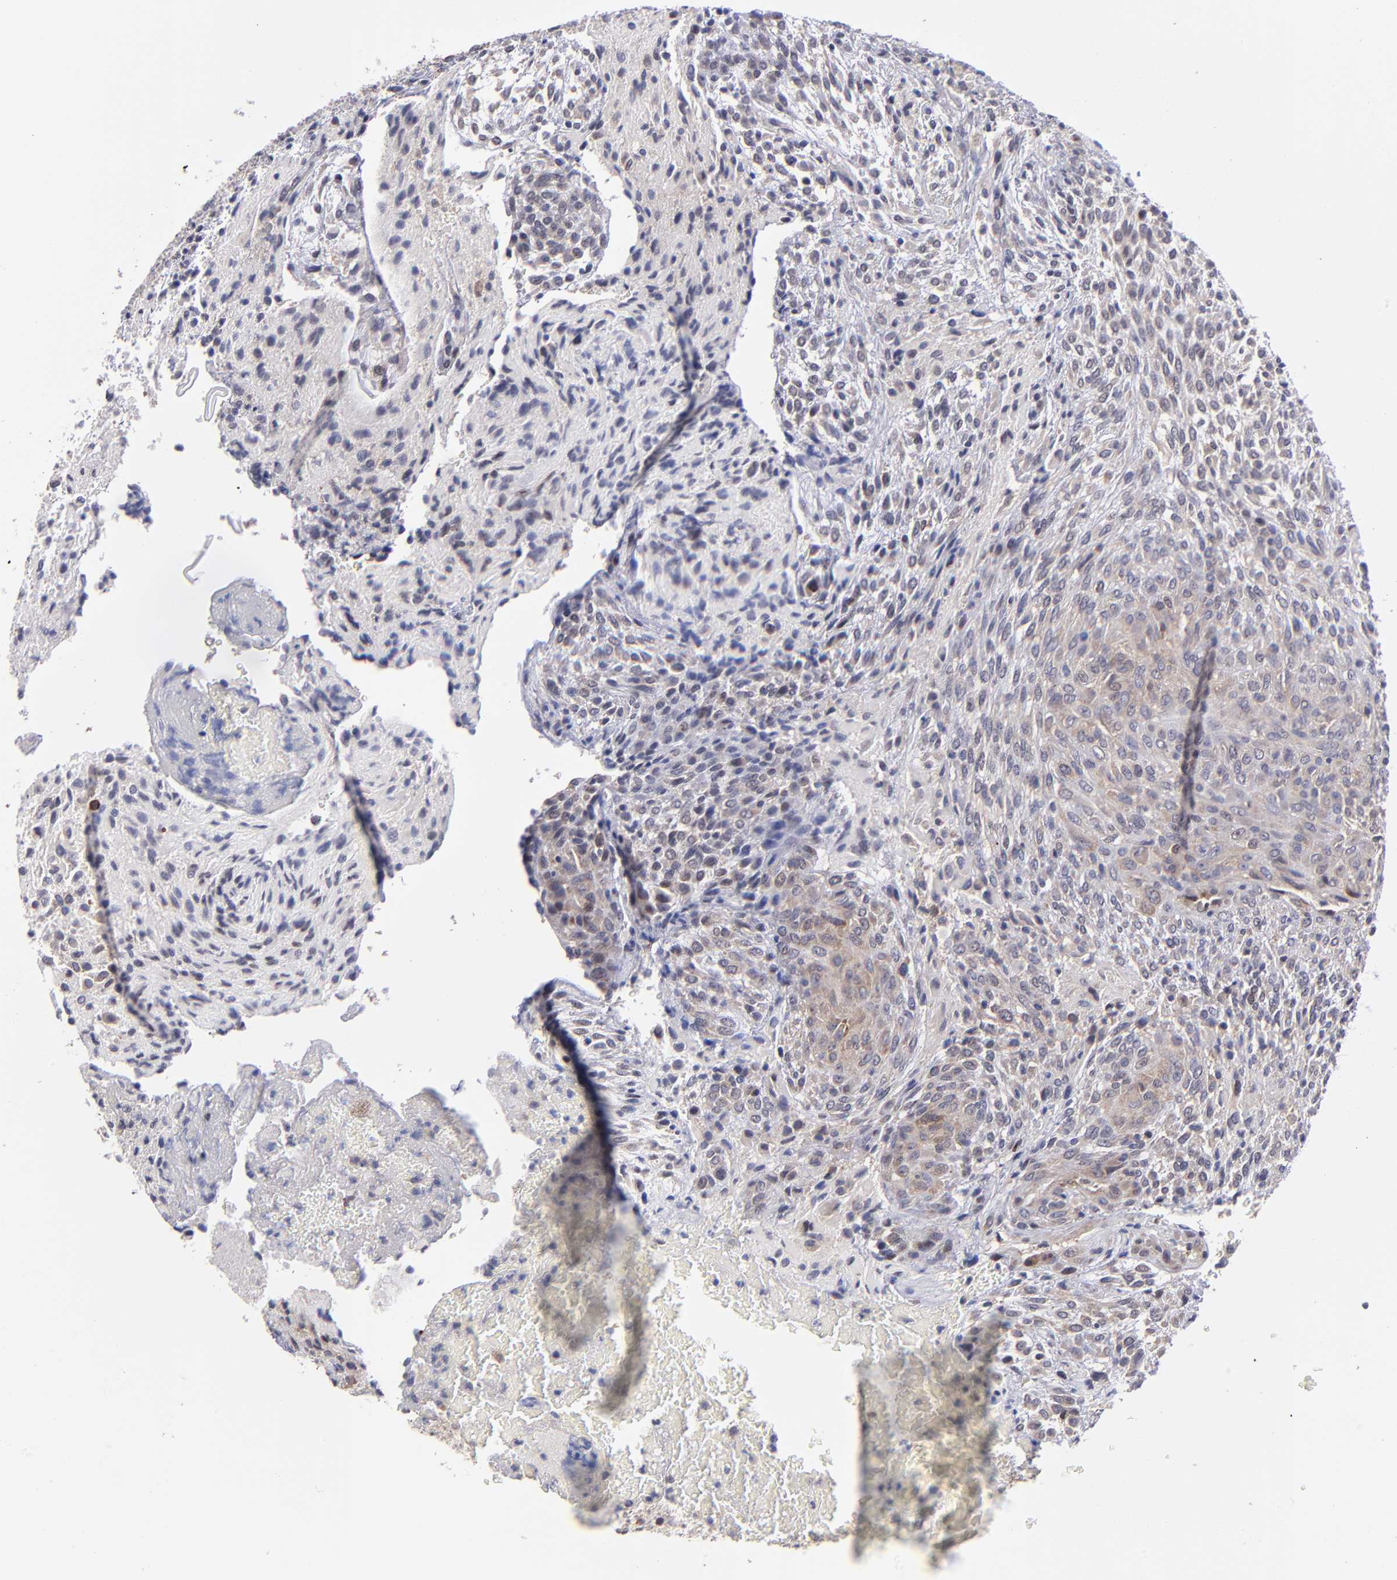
{"staining": {"intensity": "weak", "quantity": "25%-75%", "location": "cytoplasmic/membranous"}, "tissue": "glioma", "cell_type": "Tumor cells", "image_type": "cancer", "snomed": [{"axis": "morphology", "description": "Glioma, malignant, High grade"}, {"axis": "topography", "description": "Cerebral cortex"}], "caption": "Protein staining of glioma tissue exhibits weak cytoplasmic/membranous expression in approximately 25%-75% of tumor cells.", "gene": "EIF3L", "patient": {"sex": "female", "age": 55}}